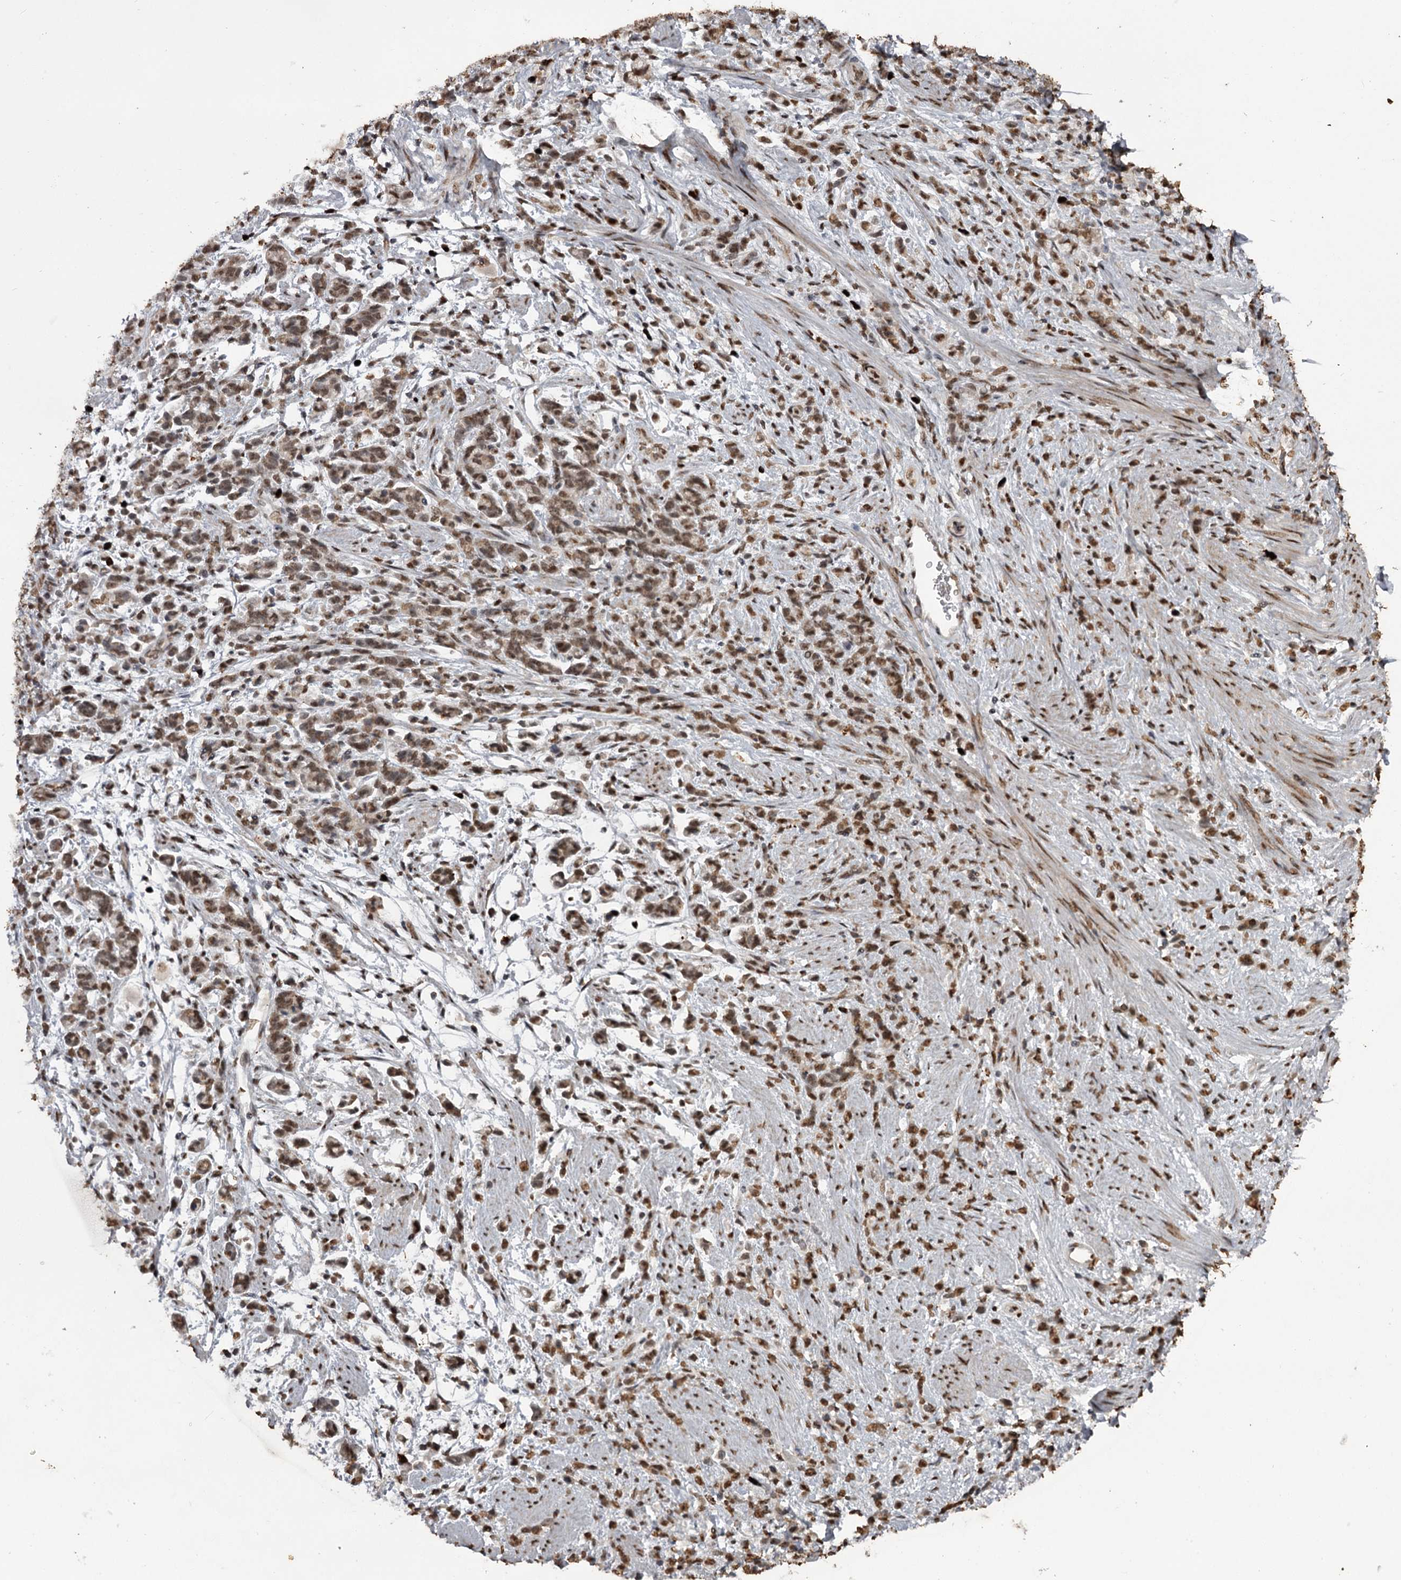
{"staining": {"intensity": "moderate", "quantity": ">75%", "location": "nuclear"}, "tissue": "stomach cancer", "cell_type": "Tumor cells", "image_type": "cancer", "snomed": [{"axis": "morphology", "description": "Adenocarcinoma, NOS"}, {"axis": "topography", "description": "Stomach"}], "caption": "Immunohistochemical staining of human adenocarcinoma (stomach) reveals moderate nuclear protein positivity in approximately >75% of tumor cells. (DAB IHC with brightfield microscopy, high magnification).", "gene": "THYN1", "patient": {"sex": "female", "age": 60}}